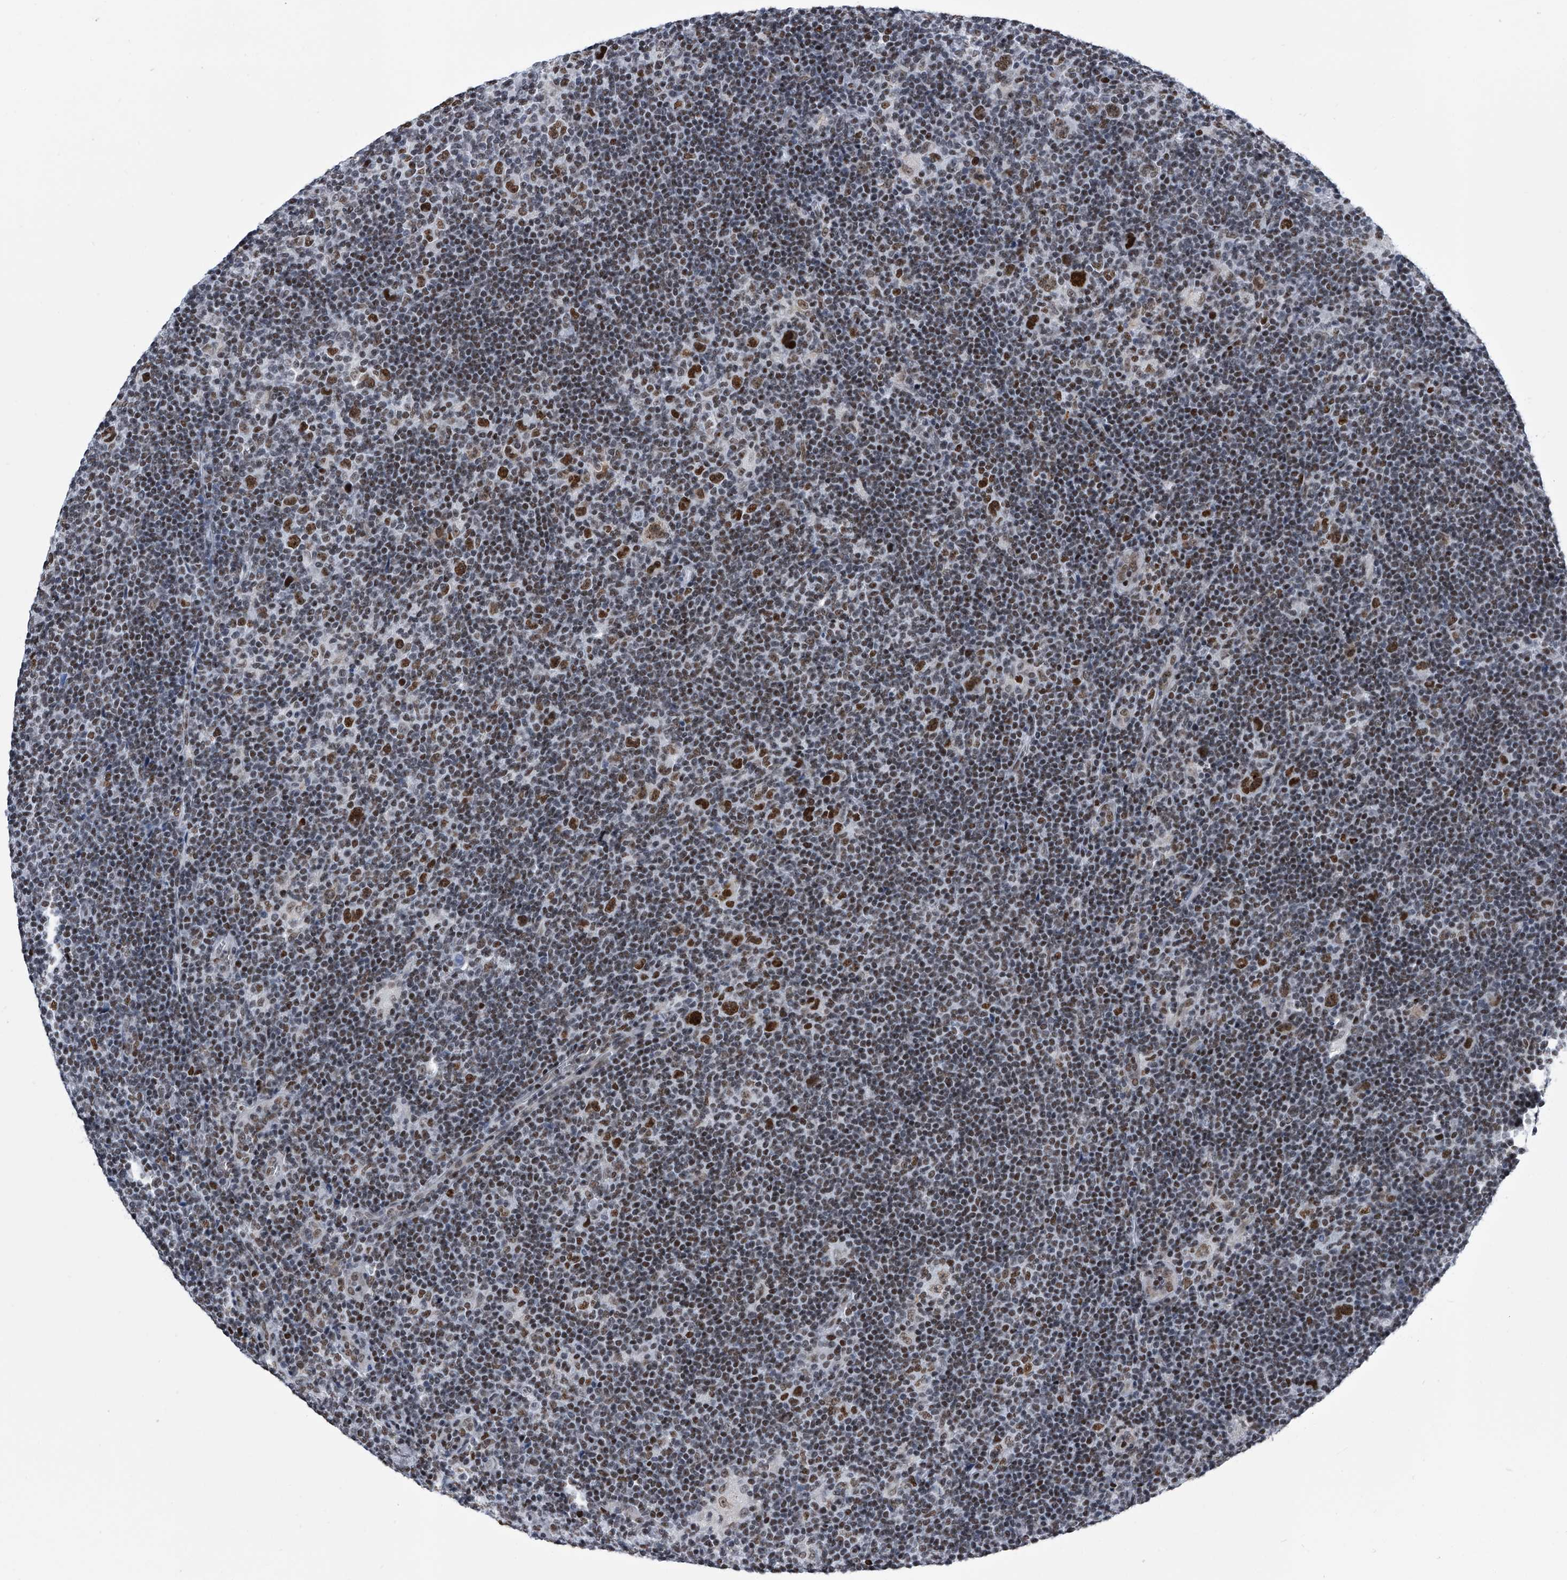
{"staining": {"intensity": "strong", "quantity": ">75%", "location": "nuclear"}, "tissue": "lymphoma", "cell_type": "Tumor cells", "image_type": "cancer", "snomed": [{"axis": "morphology", "description": "Hodgkin's disease, NOS"}, {"axis": "topography", "description": "Lymph node"}], "caption": "High-magnification brightfield microscopy of lymphoma stained with DAB (3,3'-diaminobenzidine) (brown) and counterstained with hematoxylin (blue). tumor cells exhibit strong nuclear expression is appreciated in about>75% of cells.", "gene": "SIM2", "patient": {"sex": "female", "age": 57}}